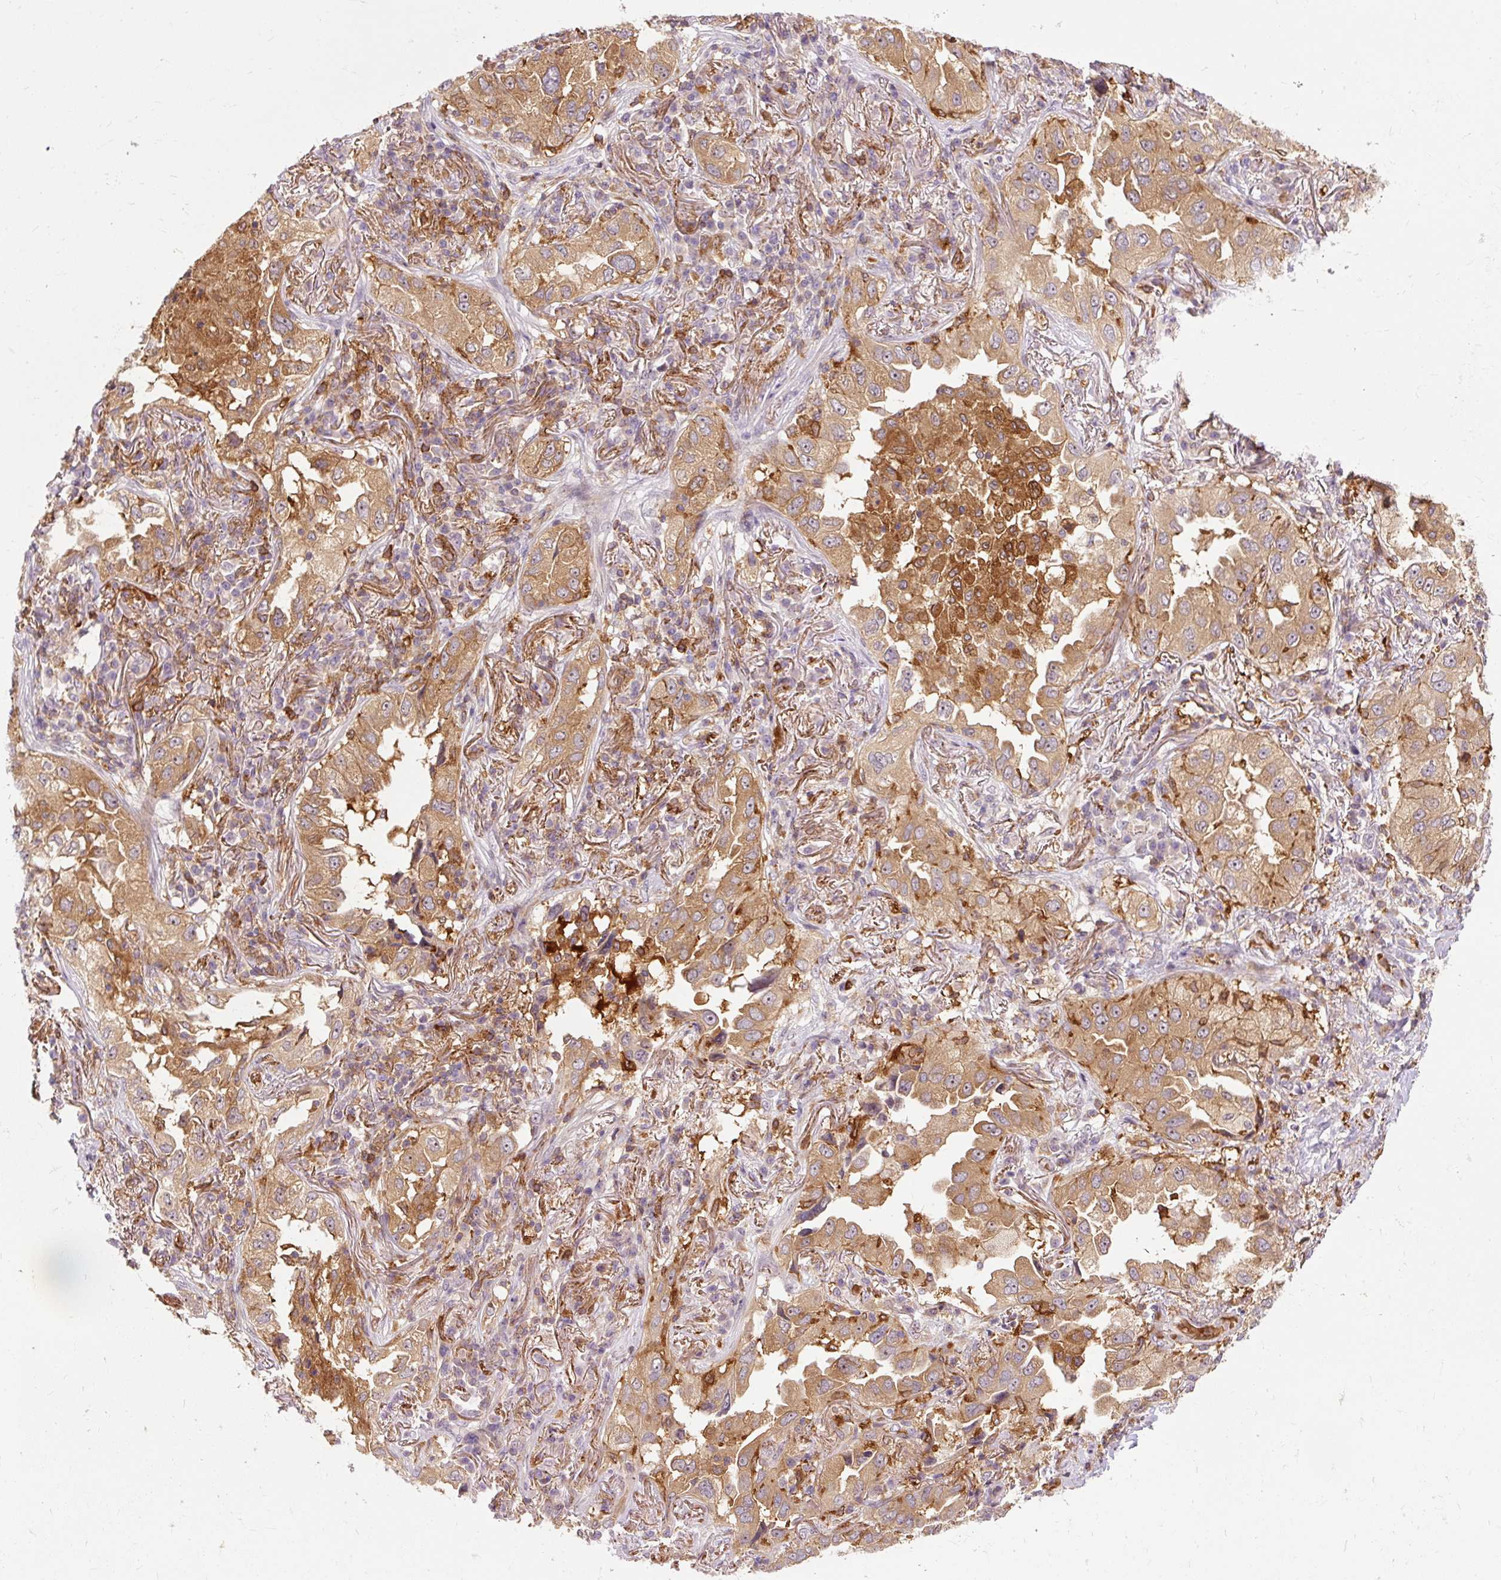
{"staining": {"intensity": "moderate", "quantity": ">75%", "location": "cytoplasmic/membranous"}, "tissue": "lung cancer", "cell_type": "Tumor cells", "image_type": "cancer", "snomed": [{"axis": "morphology", "description": "Adenocarcinoma, NOS"}, {"axis": "topography", "description": "Lung"}], "caption": "Tumor cells demonstrate medium levels of moderate cytoplasmic/membranous expression in about >75% of cells in lung cancer.", "gene": "CEBPZ", "patient": {"sex": "female", "age": 69}}